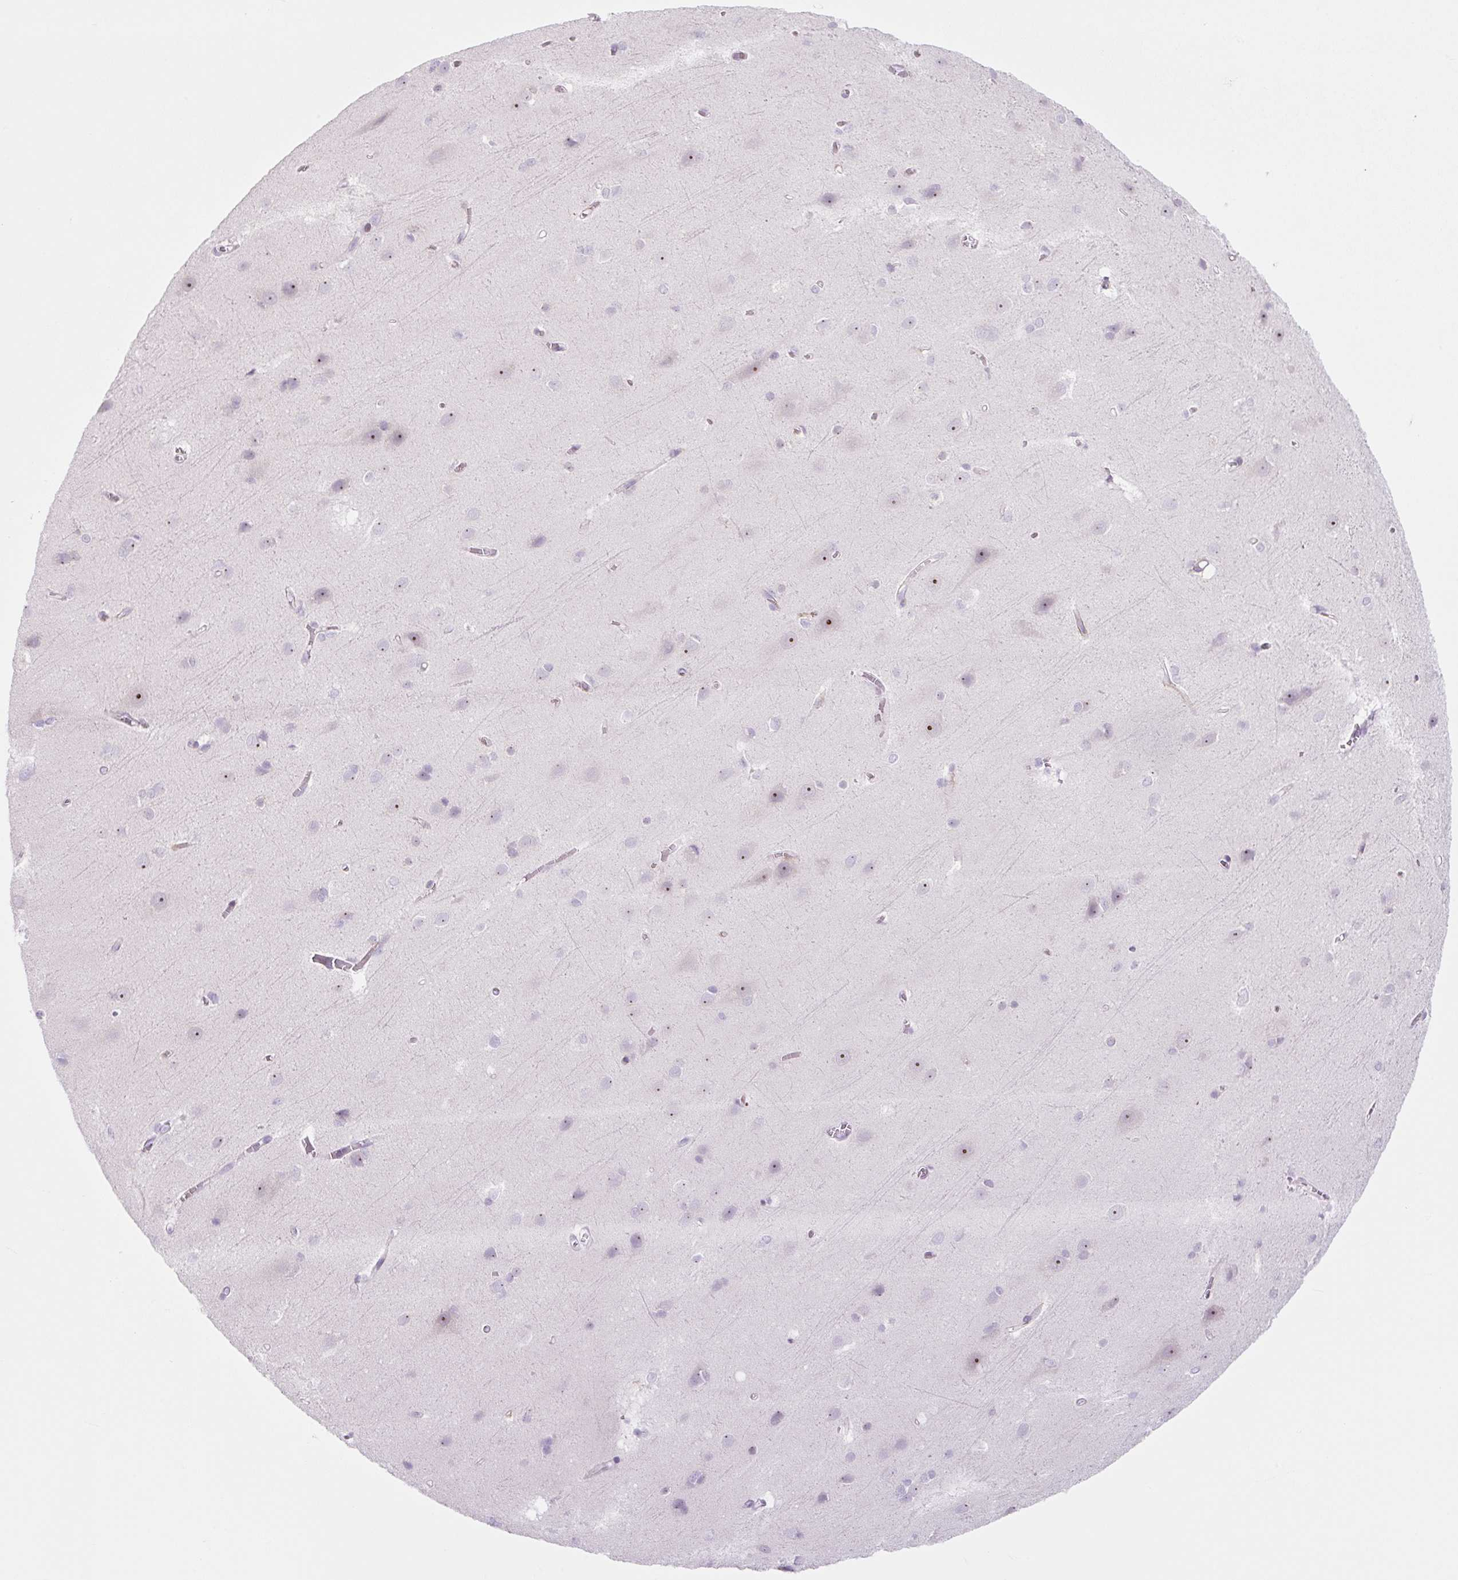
{"staining": {"intensity": "negative", "quantity": "none", "location": "none"}, "tissue": "cerebral cortex", "cell_type": "Endothelial cells", "image_type": "normal", "snomed": [{"axis": "morphology", "description": "Normal tissue, NOS"}, {"axis": "topography", "description": "Cerebral cortex"}], "caption": "Endothelial cells show no significant protein positivity in benign cerebral cortex. (DAB (3,3'-diaminobenzidine) immunohistochemistry visualized using brightfield microscopy, high magnification).", "gene": "RRS1", "patient": {"sex": "male", "age": 37}}